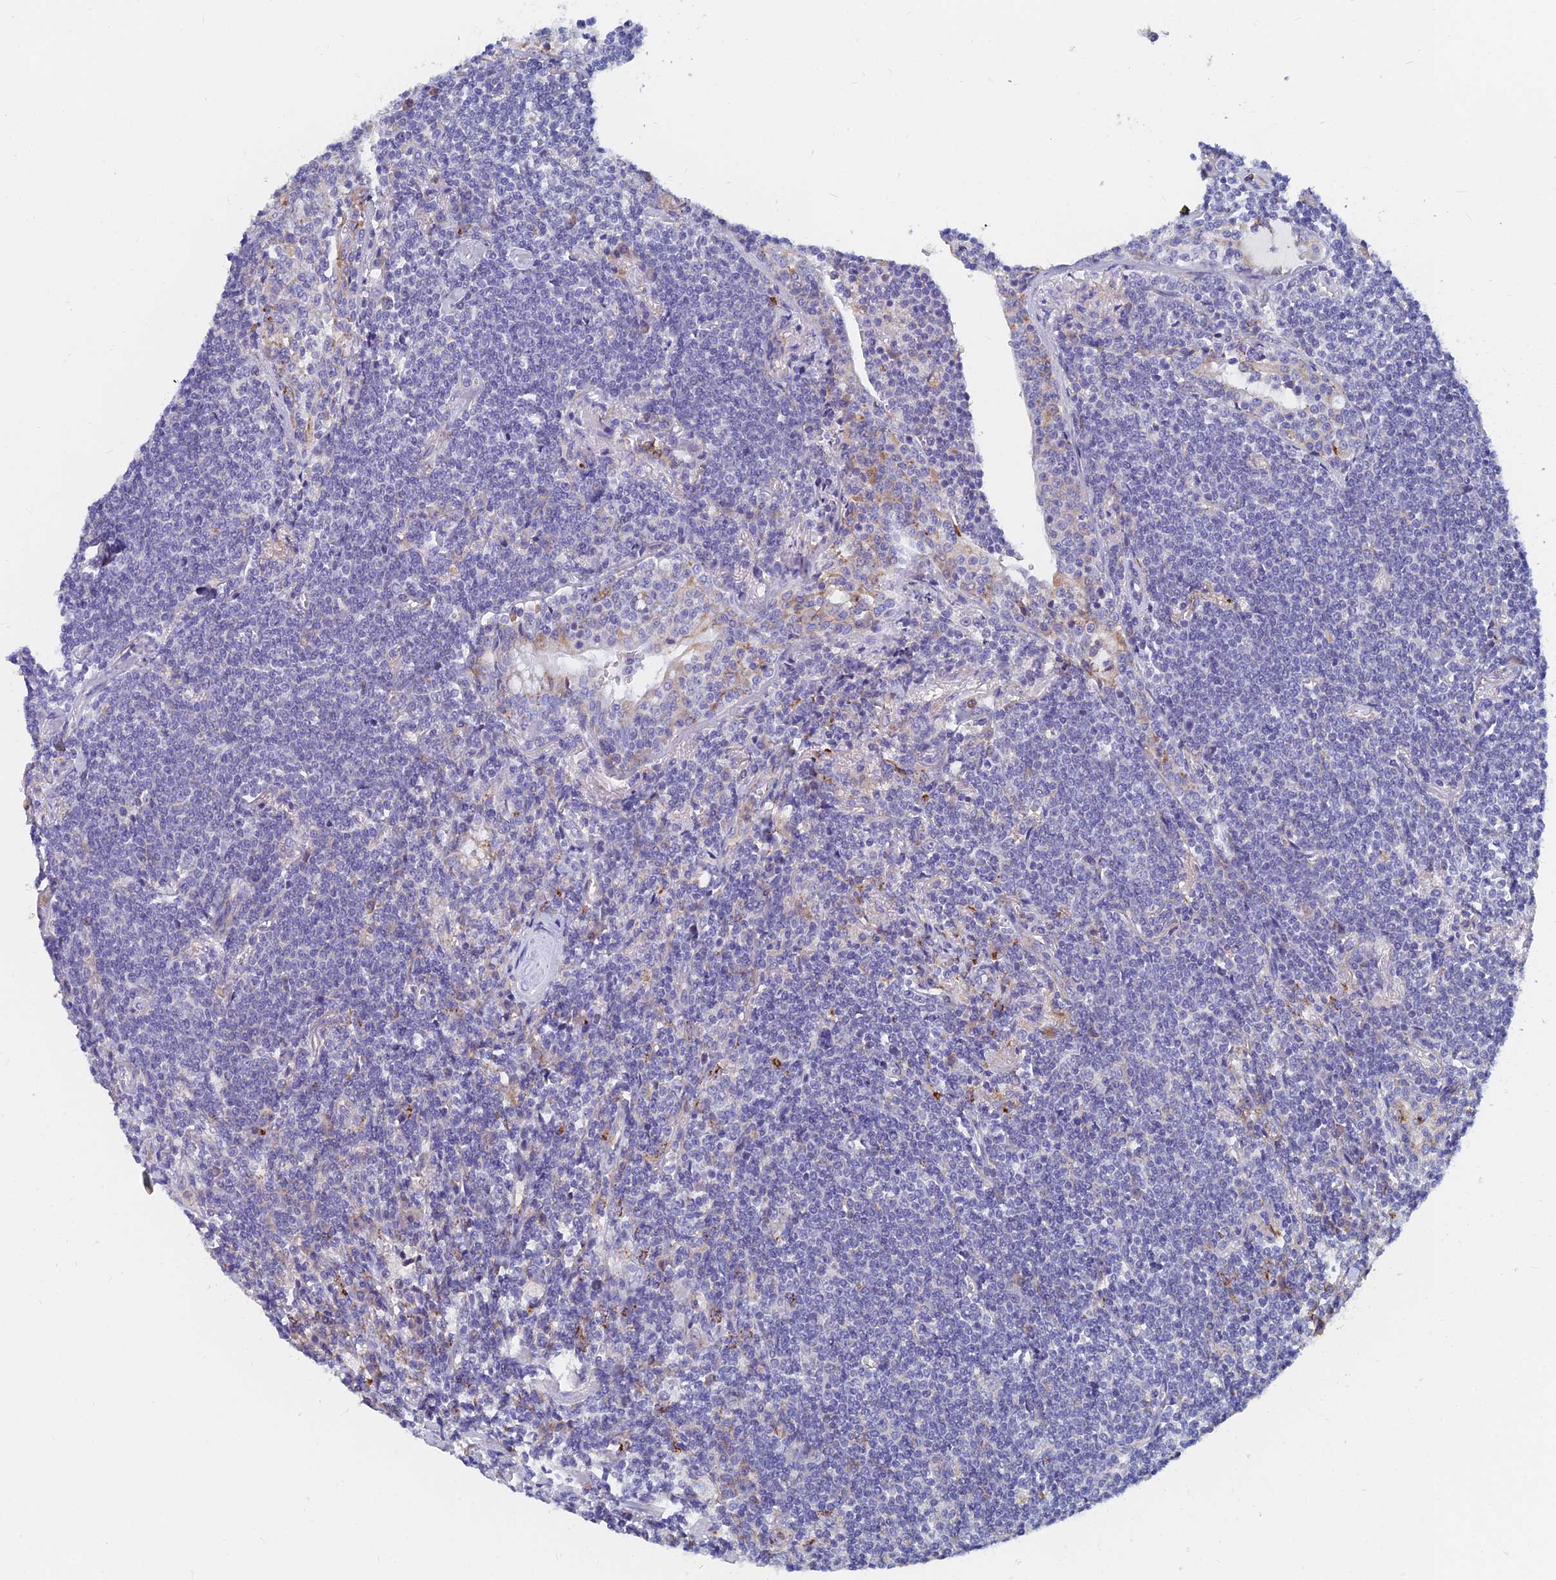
{"staining": {"intensity": "negative", "quantity": "none", "location": "none"}, "tissue": "lymphoma", "cell_type": "Tumor cells", "image_type": "cancer", "snomed": [{"axis": "morphology", "description": "Malignant lymphoma, non-Hodgkin's type, Low grade"}, {"axis": "topography", "description": "Lung"}], "caption": "There is no significant expression in tumor cells of lymphoma.", "gene": "SPNS1", "patient": {"sex": "female", "age": 71}}